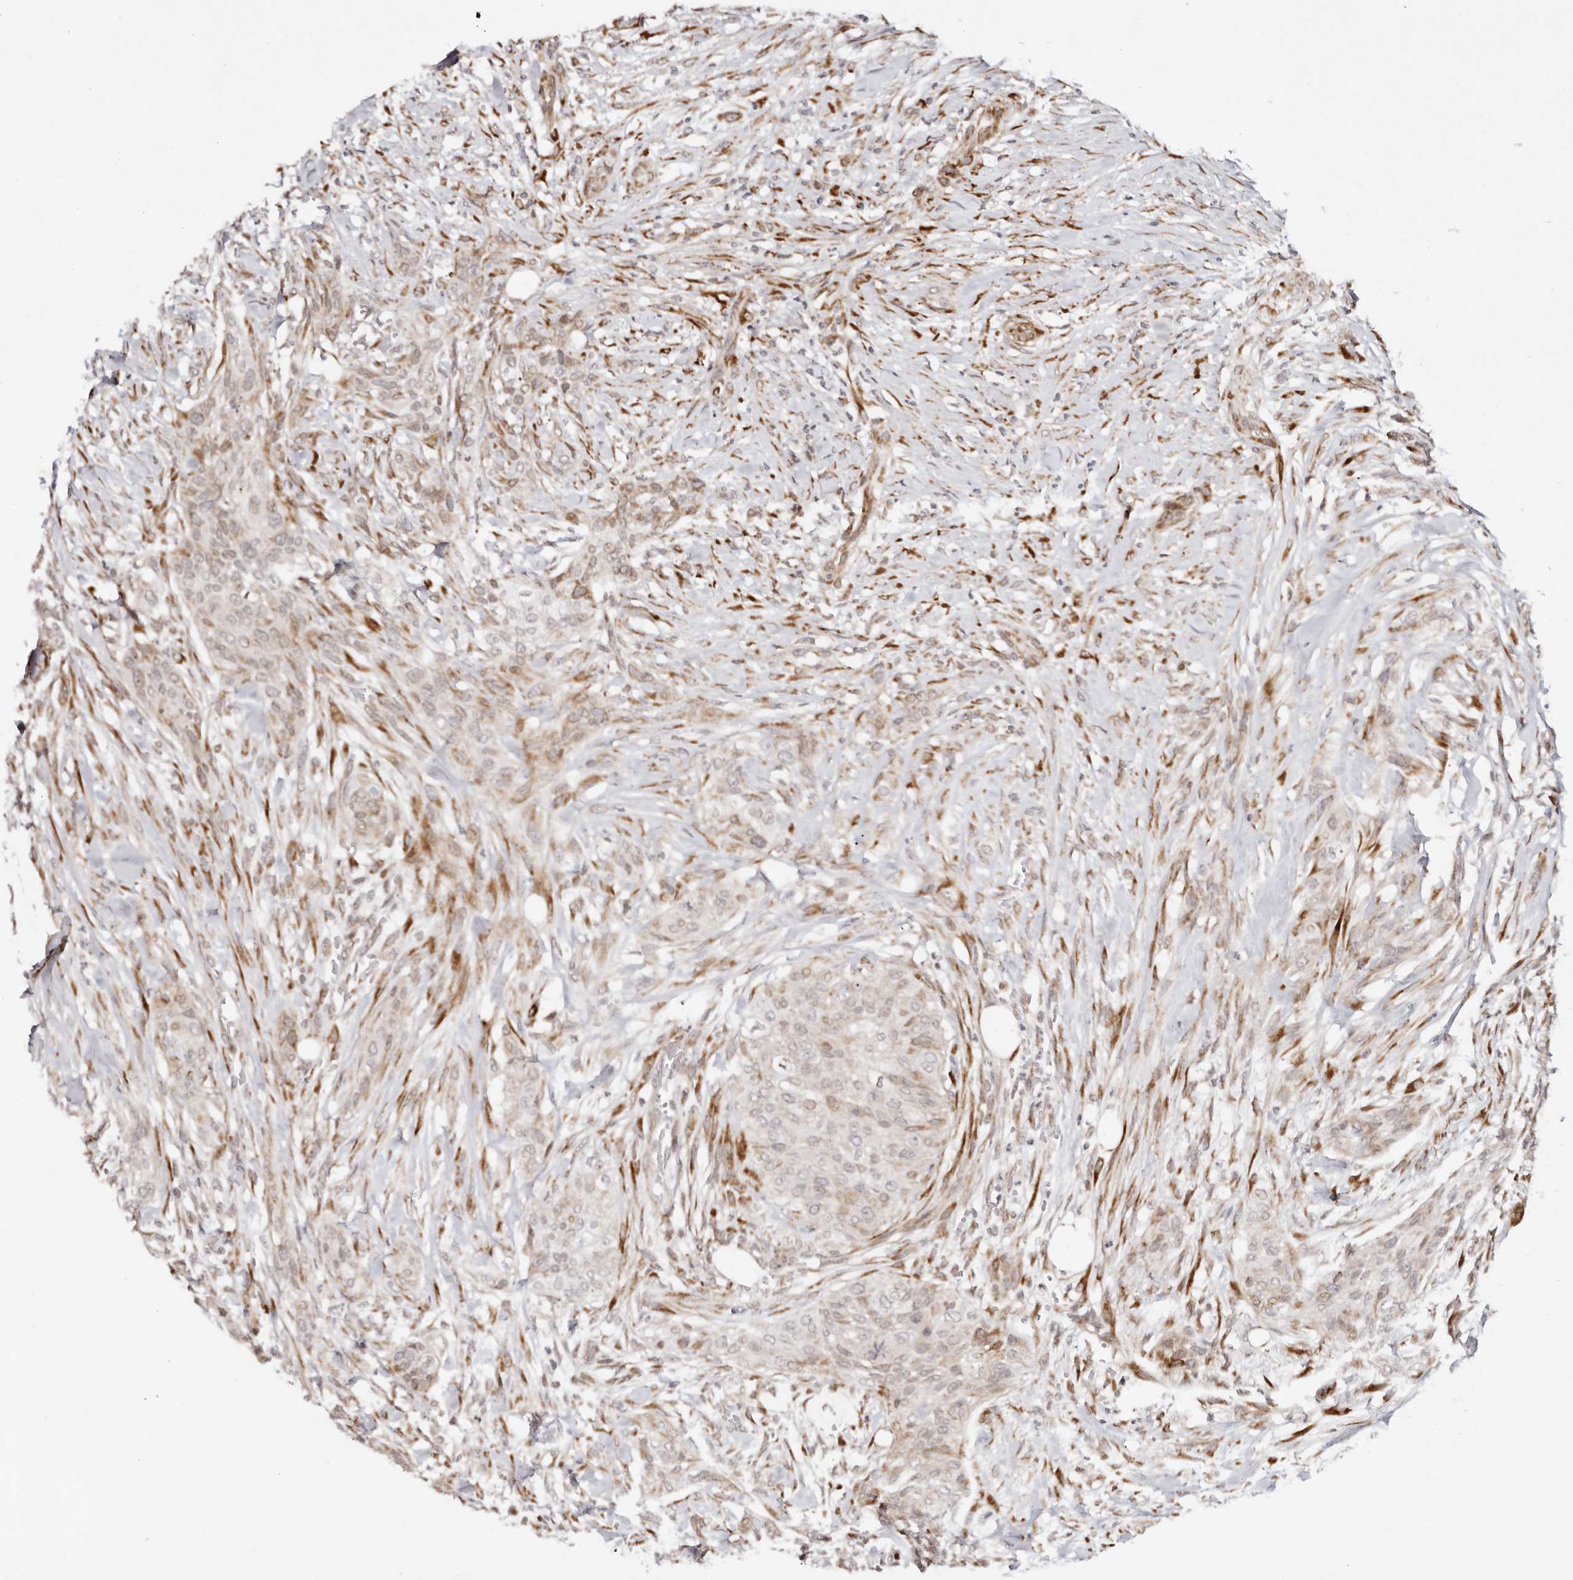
{"staining": {"intensity": "weak", "quantity": "<25%", "location": "nuclear"}, "tissue": "urothelial cancer", "cell_type": "Tumor cells", "image_type": "cancer", "snomed": [{"axis": "morphology", "description": "Urothelial carcinoma, High grade"}, {"axis": "topography", "description": "Urinary bladder"}], "caption": "Human urothelial cancer stained for a protein using IHC exhibits no staining in tumor cells.", "gene": "BCL2L15", "patient": {"sex": "male", "age": 35}}